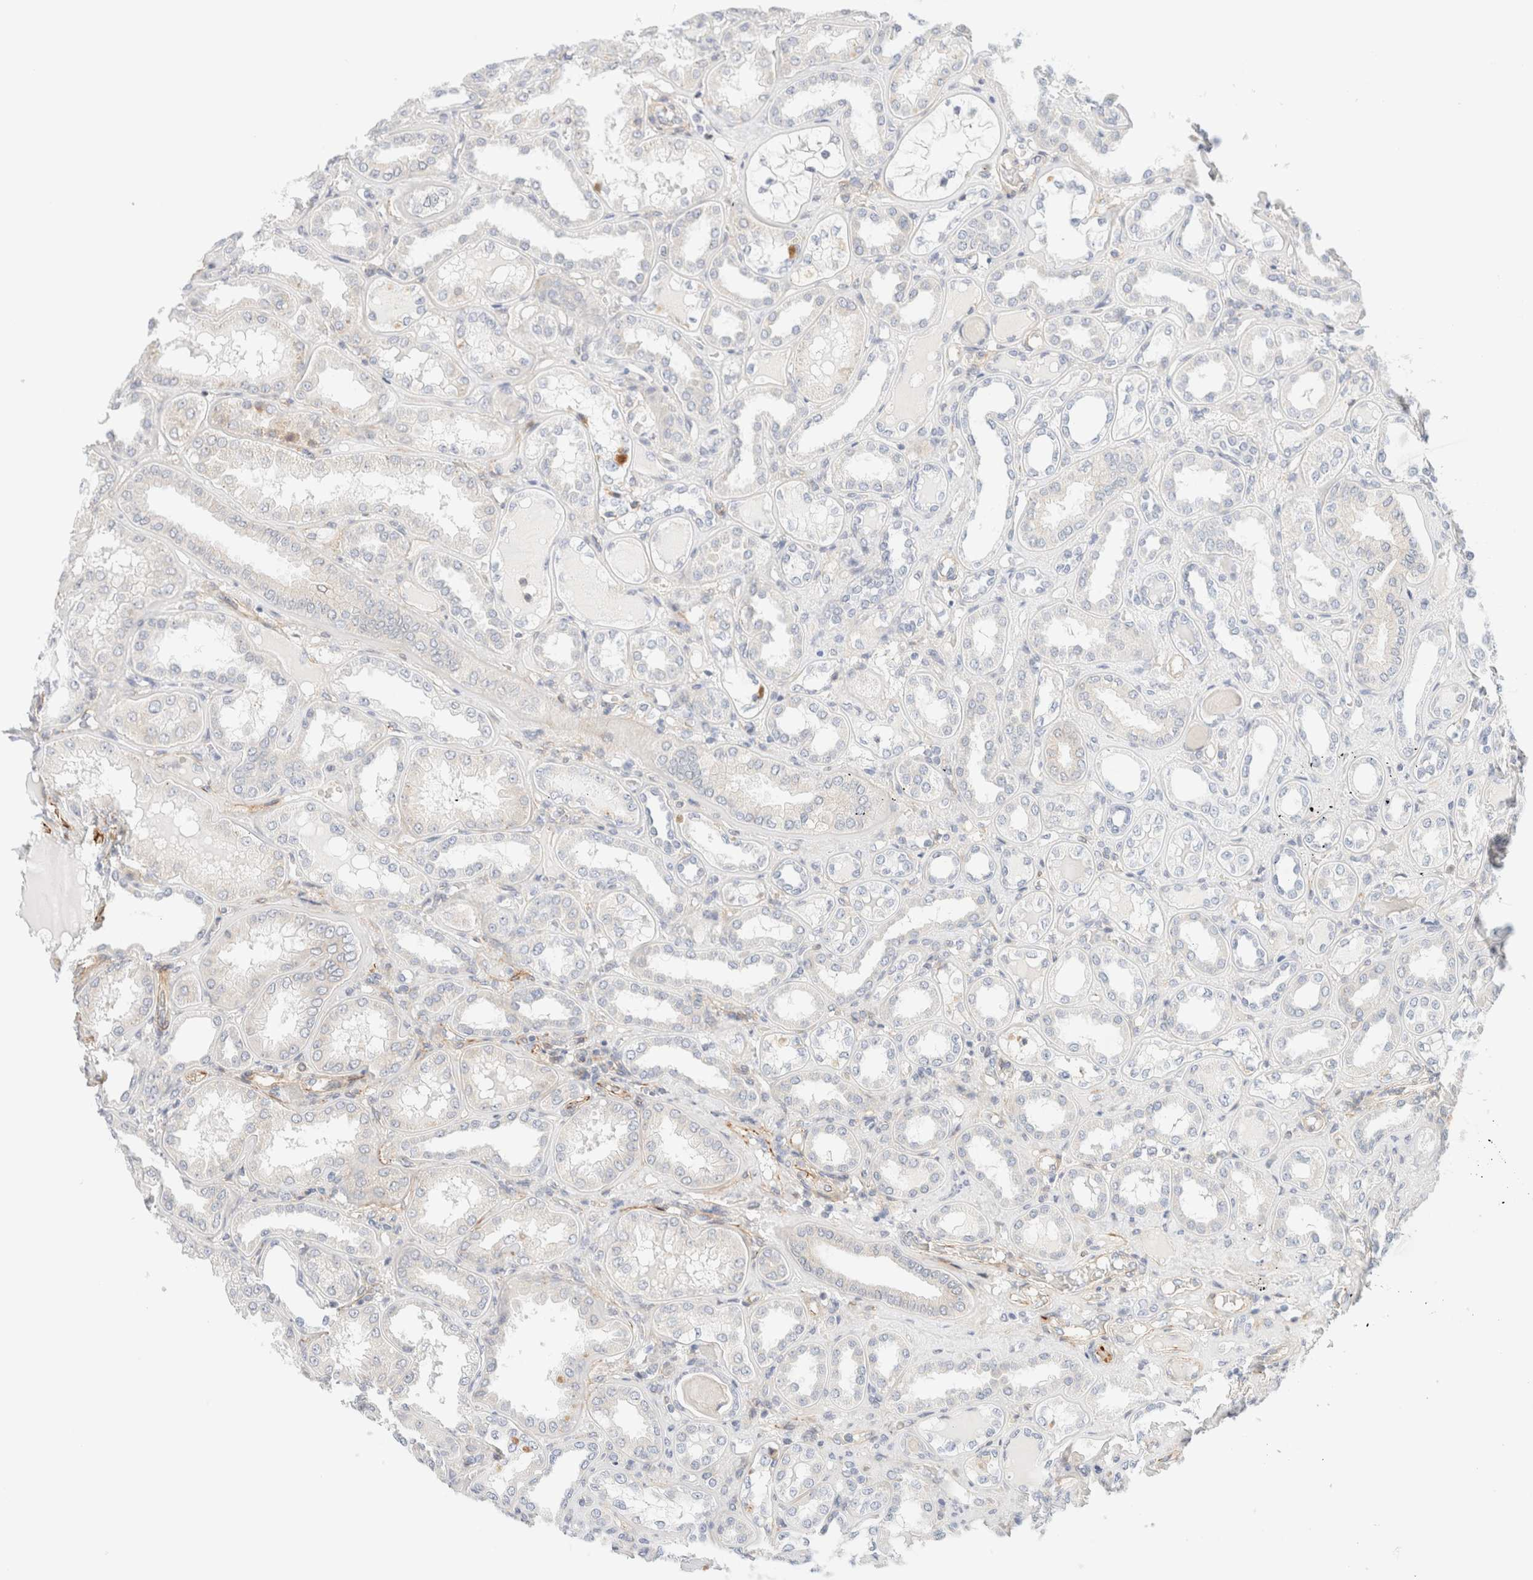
{"staining": {"intensity": "moderate", "quantity": "<25%", "location": "cytoplasmic/membranous"}, "tissue": "kidney", "cell_type": "Cells in glomeruli", "image_type": "normal", "snomed": [{"axis": "morphology", "description": "Normal tissue, NOS"}, {"axis": "topography", "description": "Kidney"}], "caption": "Immunohistochemical staining of normal human kidney exhibits low levels of moderate cytoplasmic/membranous expression in about <25% of cells in glomeruli.", "gene": "SLC25A48", "patient": {"sex": "female", "age": 56}}